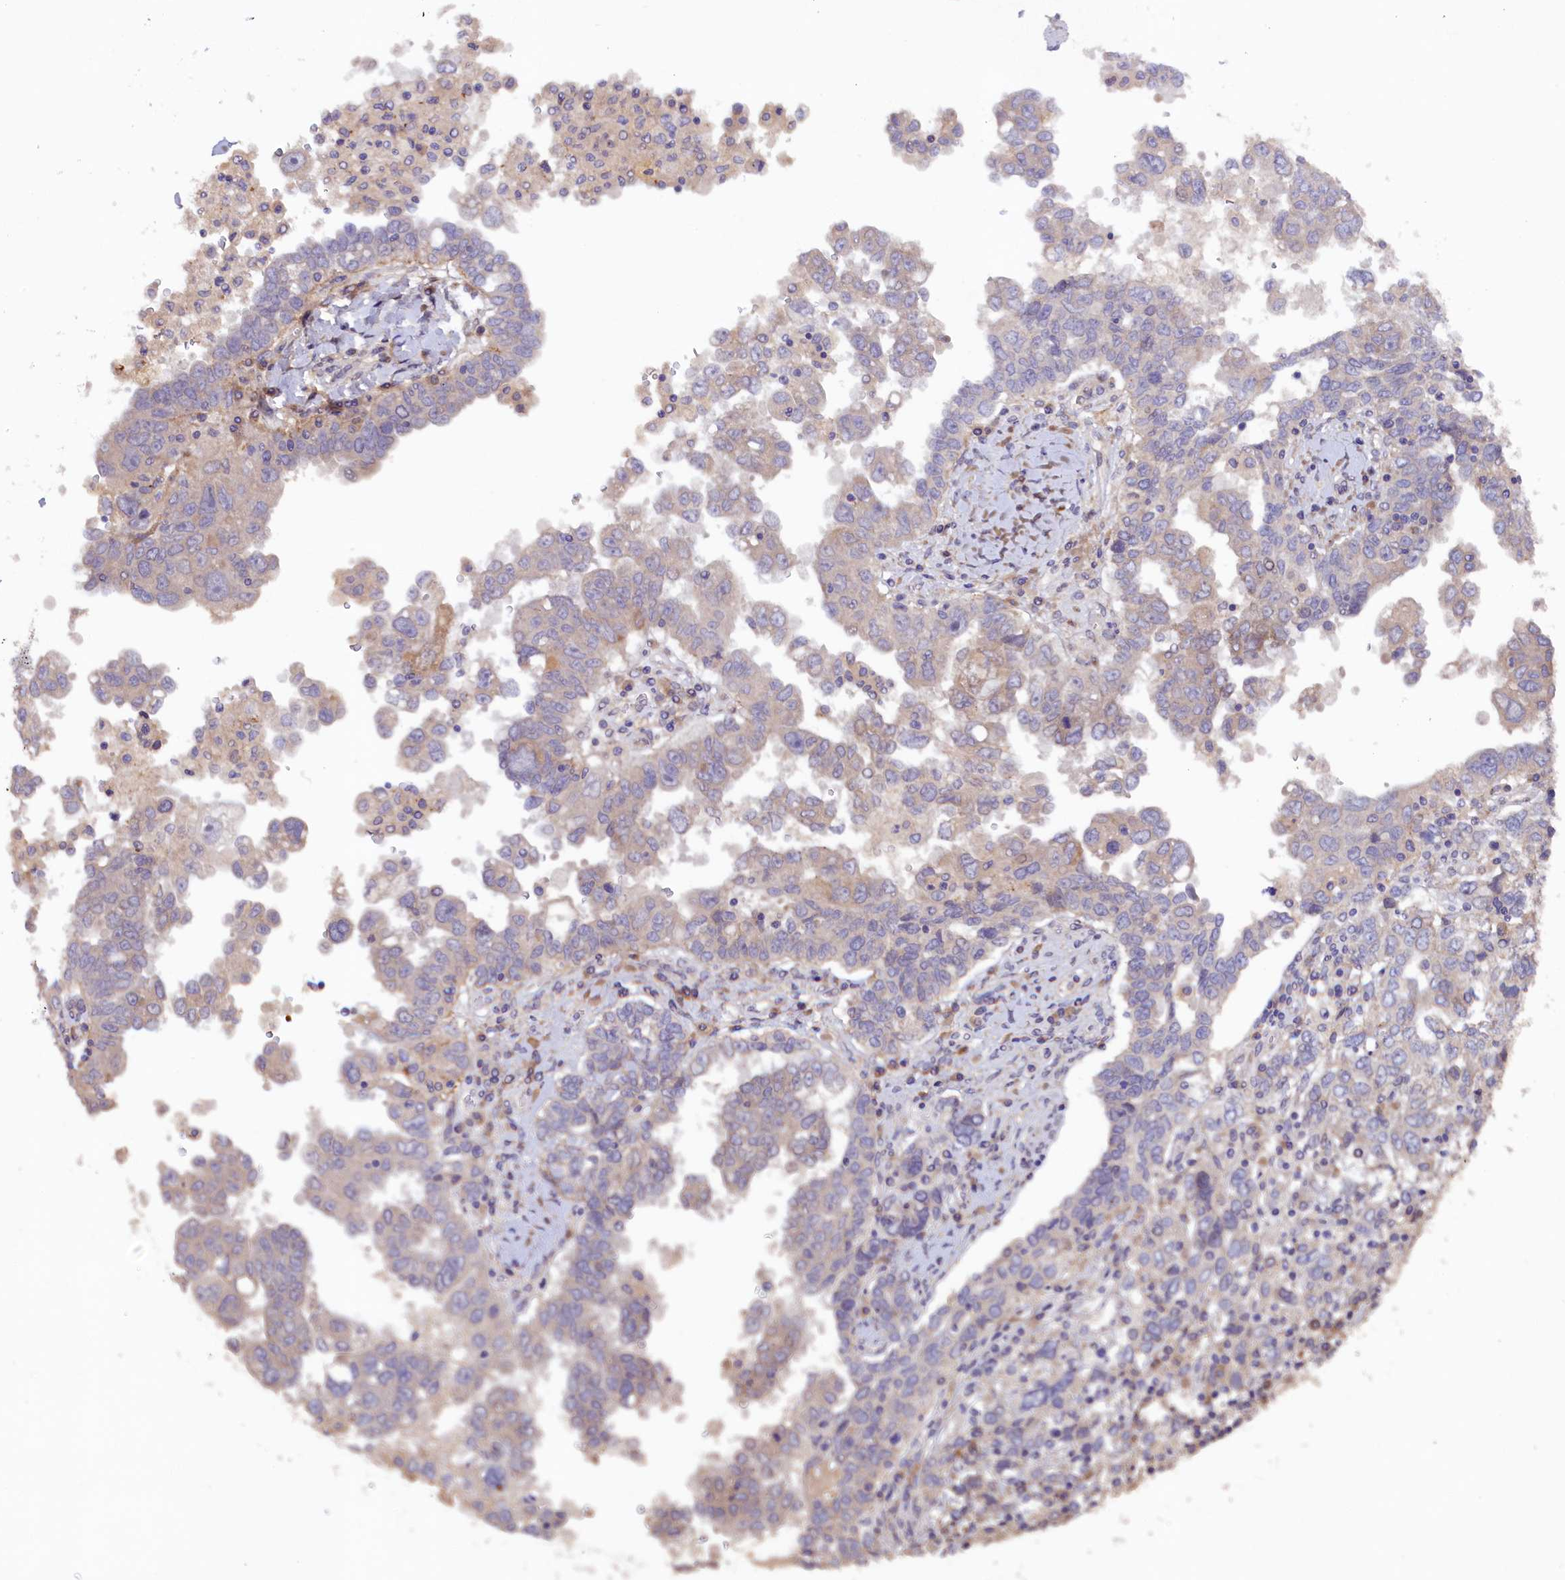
{"staining": {"intensity": "weak", "quantity": "25%-75%", "location": "cytoplasmic/membranous"}, "tissue": "ovarian cancer", "cell_type": "Tumor cells", "image_type": "cancer", "snomed": [{"axis": "morphology", "description": "Carcinoma, endometroid"}, {"axis": "topography", "description": "Ovary"}], "caption": "Tumor cells display low levels of weak cytoplasmic/membranous staining in about 25%-75% of cells in ovarian cancer.", "gene": "SSC5D", "patient": {"sex": "female", "age": 62}}